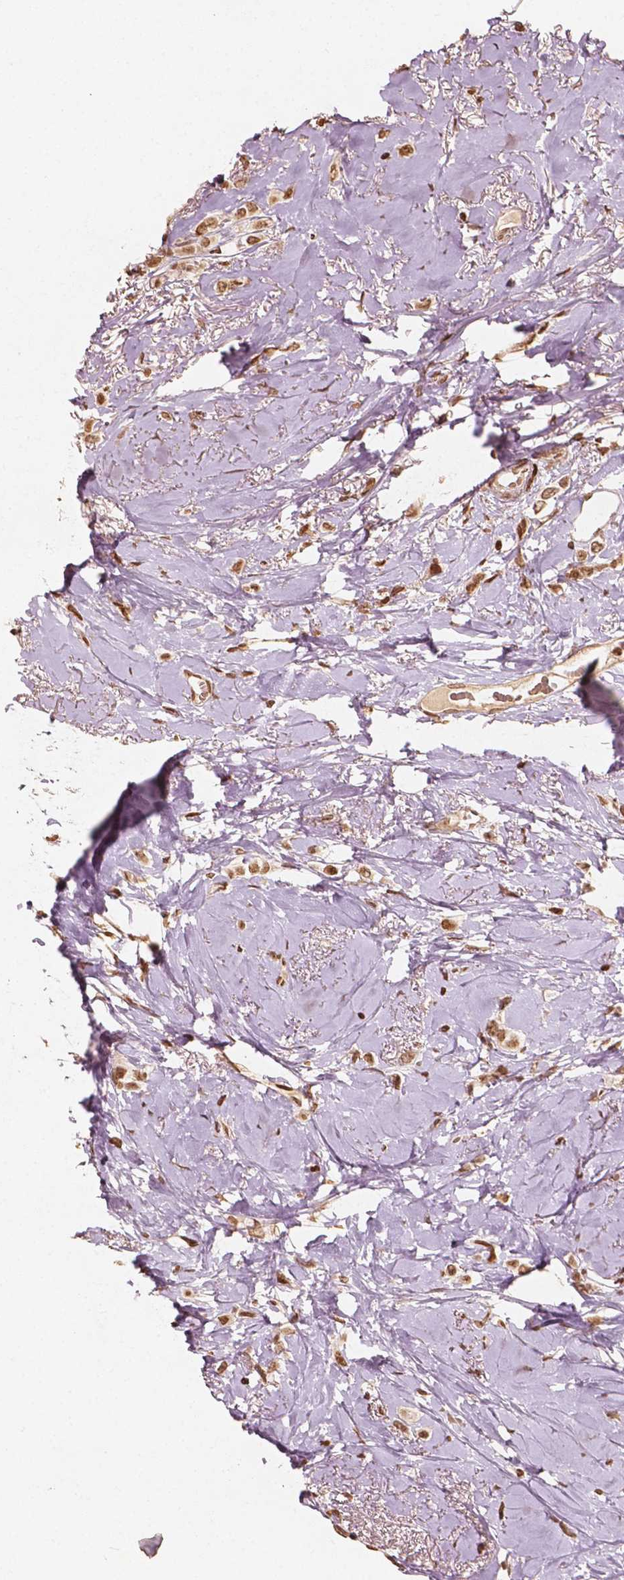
{"staining": {"intensity": "moderate", "quantity": ">75%", "location": "nuclear"}, "tissue": "breast cancer", "cell_type": "Tumor cells", "image_type": "cancer", "snomed": [{"axis": "morphology", "description": "Lobular carcinoma"}, {"axis": "topography", "description": "Breast"}], "caption": "Immunohistochemistry histopathology image of human breast lobular carcinoma stained for a protein (brown), which exhibits medium levels of moderate nuclear expression in about >75% of tumor cells.", "gene": "H3C14", "patient": {"sex": "female", "age": 66}}